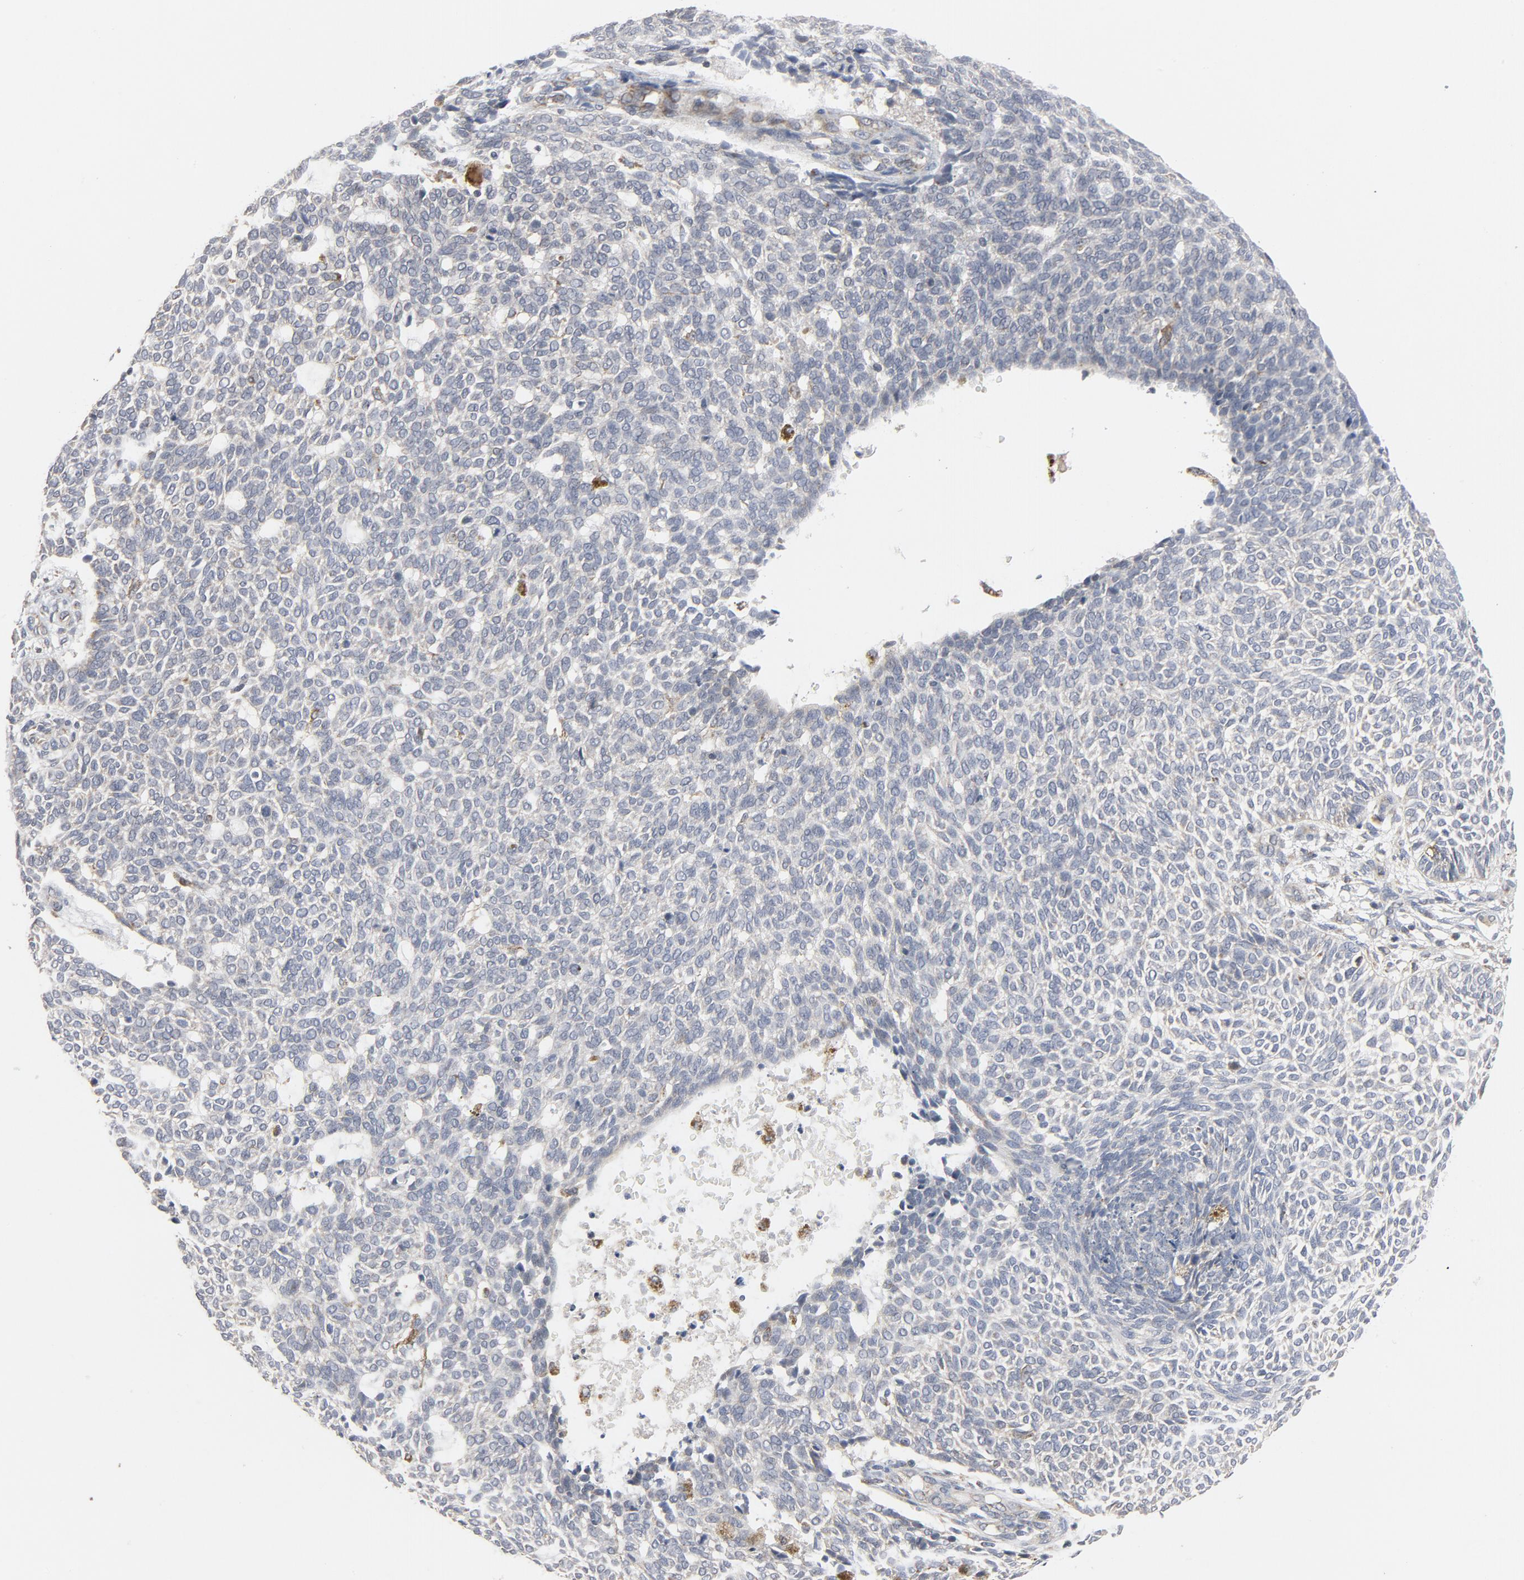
{"staining": {"intensity": "negative", "quantity": "none", "location": "none"}, "tissue": "skin cancer", "cell_type": "Tumor cells", "image_type": "cancer", "snomed": [{"axis": "morphology", "description": "Normal tissue, NOS"}, {"axis": "morphology", "description": "Basal cell carcinoma"}, {"axis": "topography", "description": "Skin"}], "caption": "Immunohistochemical staining of skin basal cell carcinoma exhibits no significant staining in tumor cells.", "gene": "C14orf119", "patient": {"sex": "male", "age": 87}}